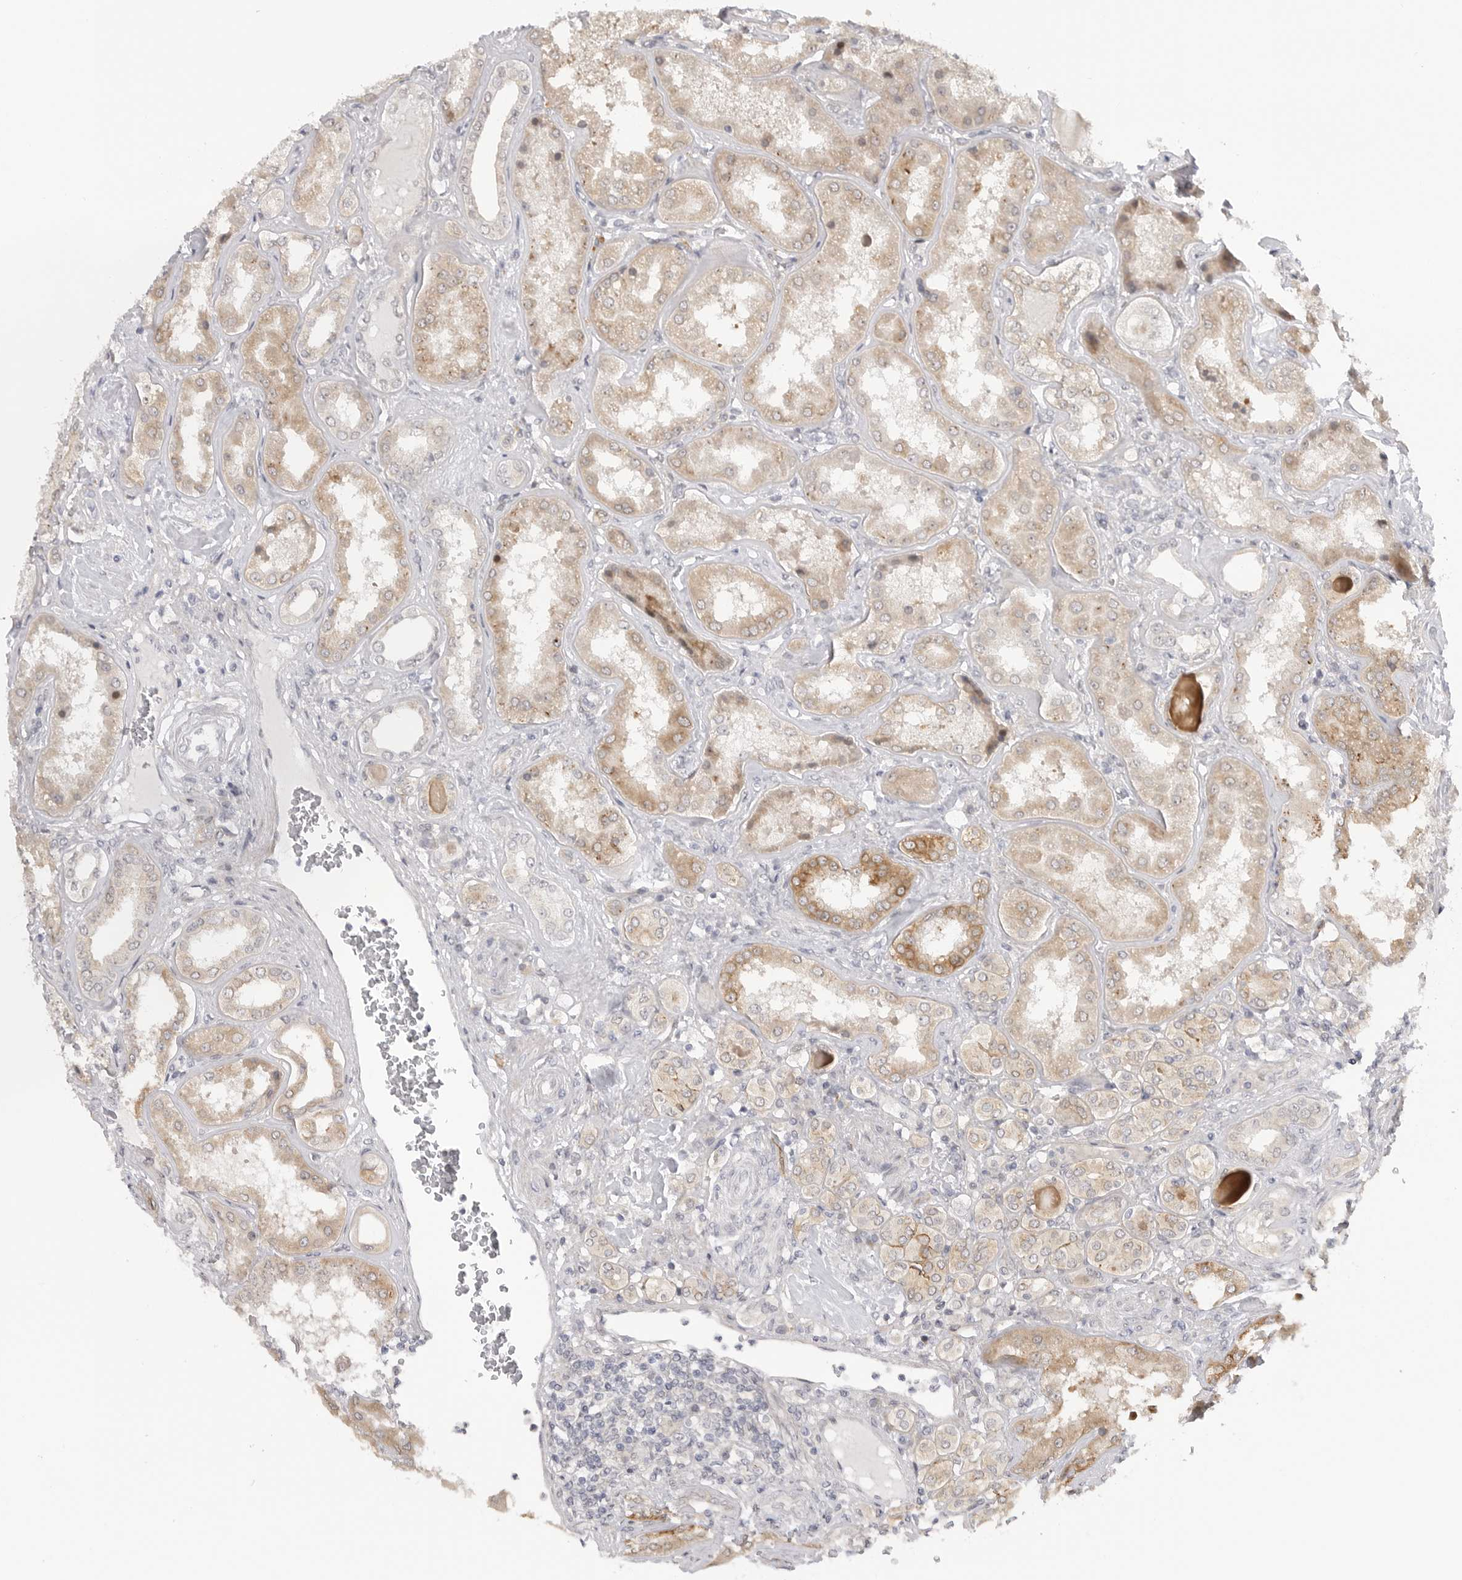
{"staining": {"intensity": "negative", "quantity": "none", "location": "none"}, "tissue": "kidney", "cell_type": "Cells in glomeruli", "image_type": "normal", "snomed": [{"axis": "morphology", "description": "Normal tissue, NOS"}, {"axis": "topography", "description": "Kidney"}], "caption": "High power microscopy image of an immunohistochemistry (IHC) histopathology image of unremarkable kidney, revealing no significant positivity in cells in glomeruli.", "gene": "GGT6", "patient": {"sex": "female", "age": 56}}